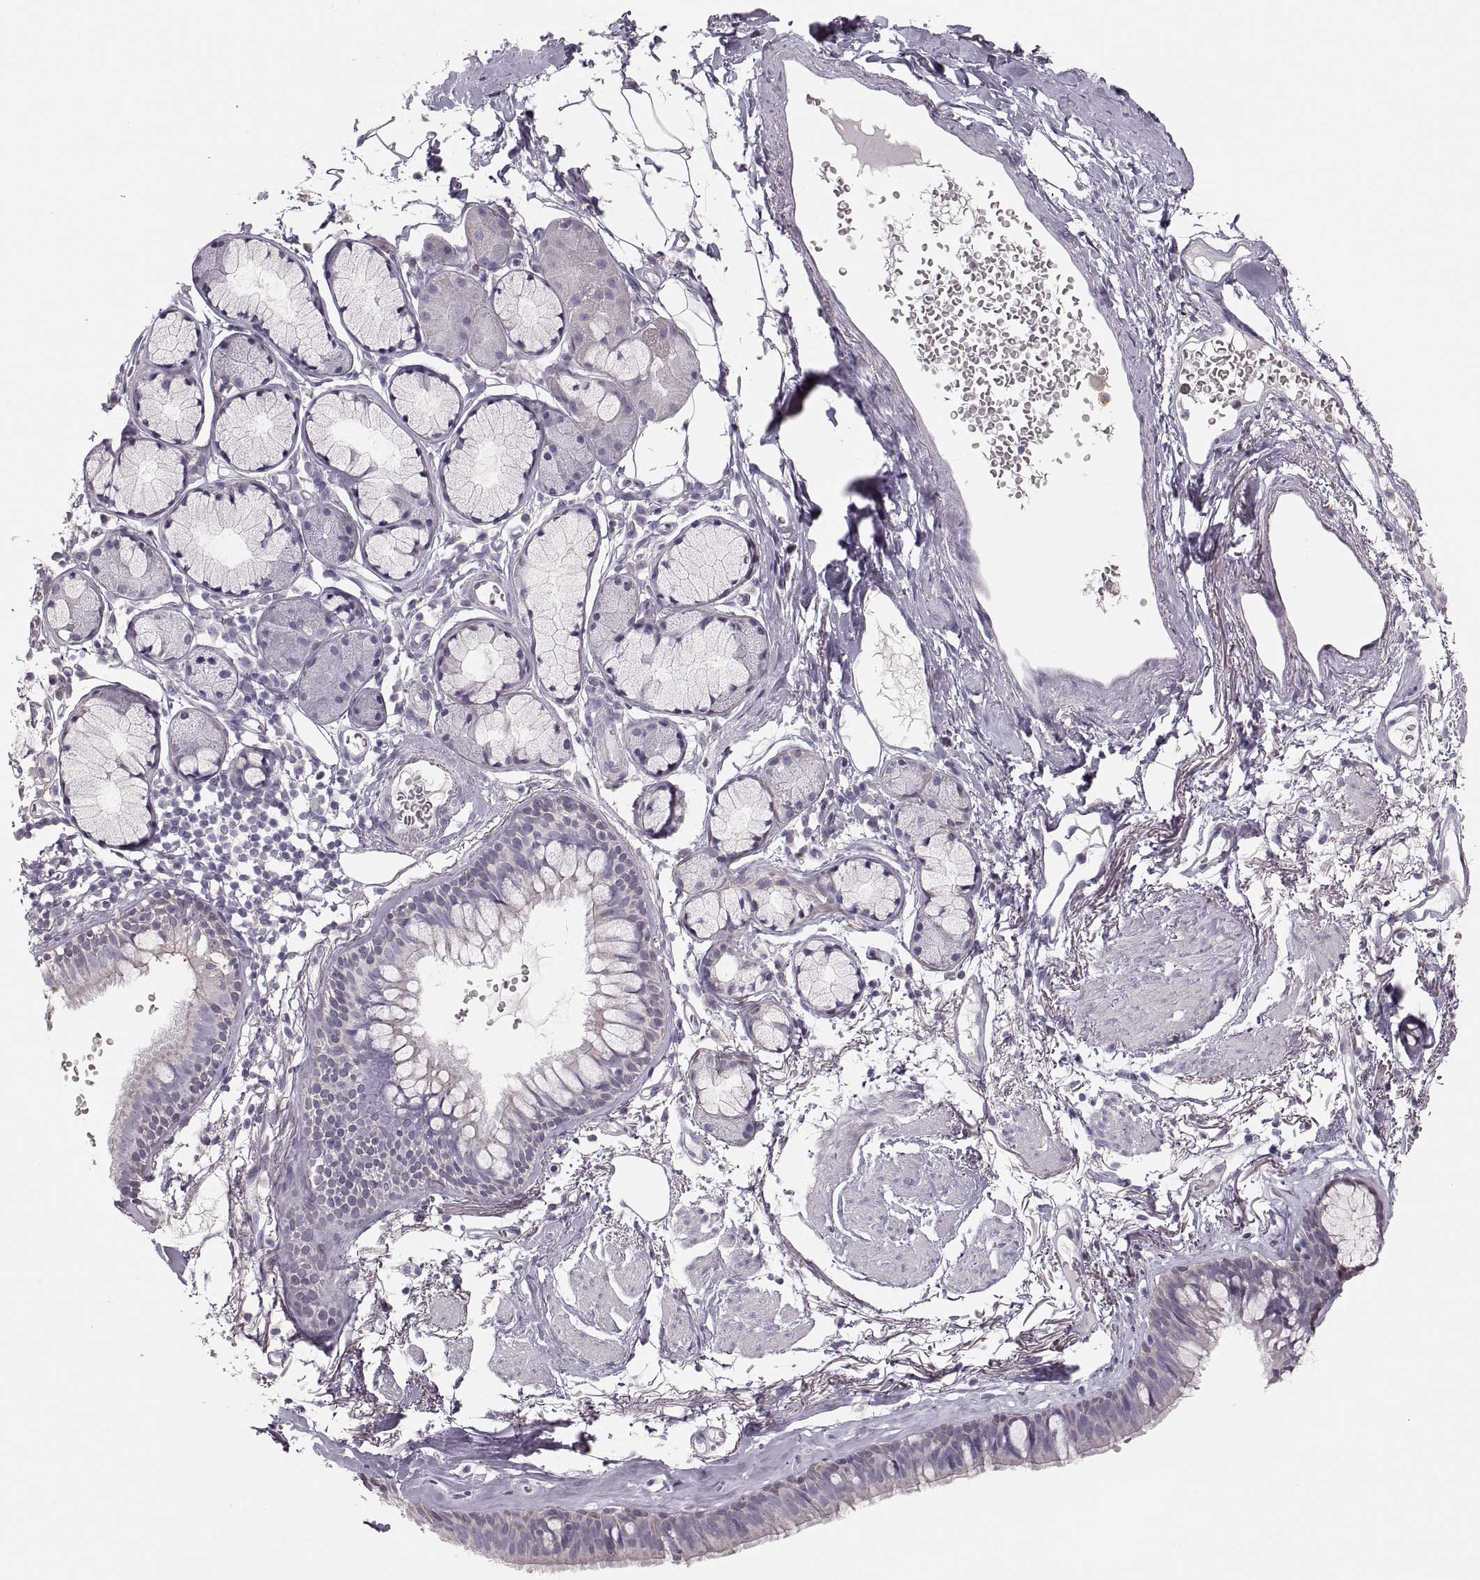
{"staining": {"intensity": "negative", "quantity": "none", "location": "none"}, "tissue": "bronchus", "cell_type": "Respiratory epithelial cells", "image_type": "normal", "snomed": [{"axis": "morphology", "description": "Normal tissue, NOS"}, {"axis": "morphology", "description": "Squamous cell carcinoma, NOS"}, {"axis": "topography", "description": "Cartilage tissue"}, {"axis": "topography", "description": "Bronchus"}], "caption": "Immunohistochemical staining of benign human bronchus demonstrates no significant expression in respiratory epithelial cells. The staining was performed using DAB to visualize the protein expression in brown, while the nuclei were stained in blue with hematoxylin (Magnification: 20x).", "gene": "RUNDC3A", "patient": {"sex": "male", "age": 72}}